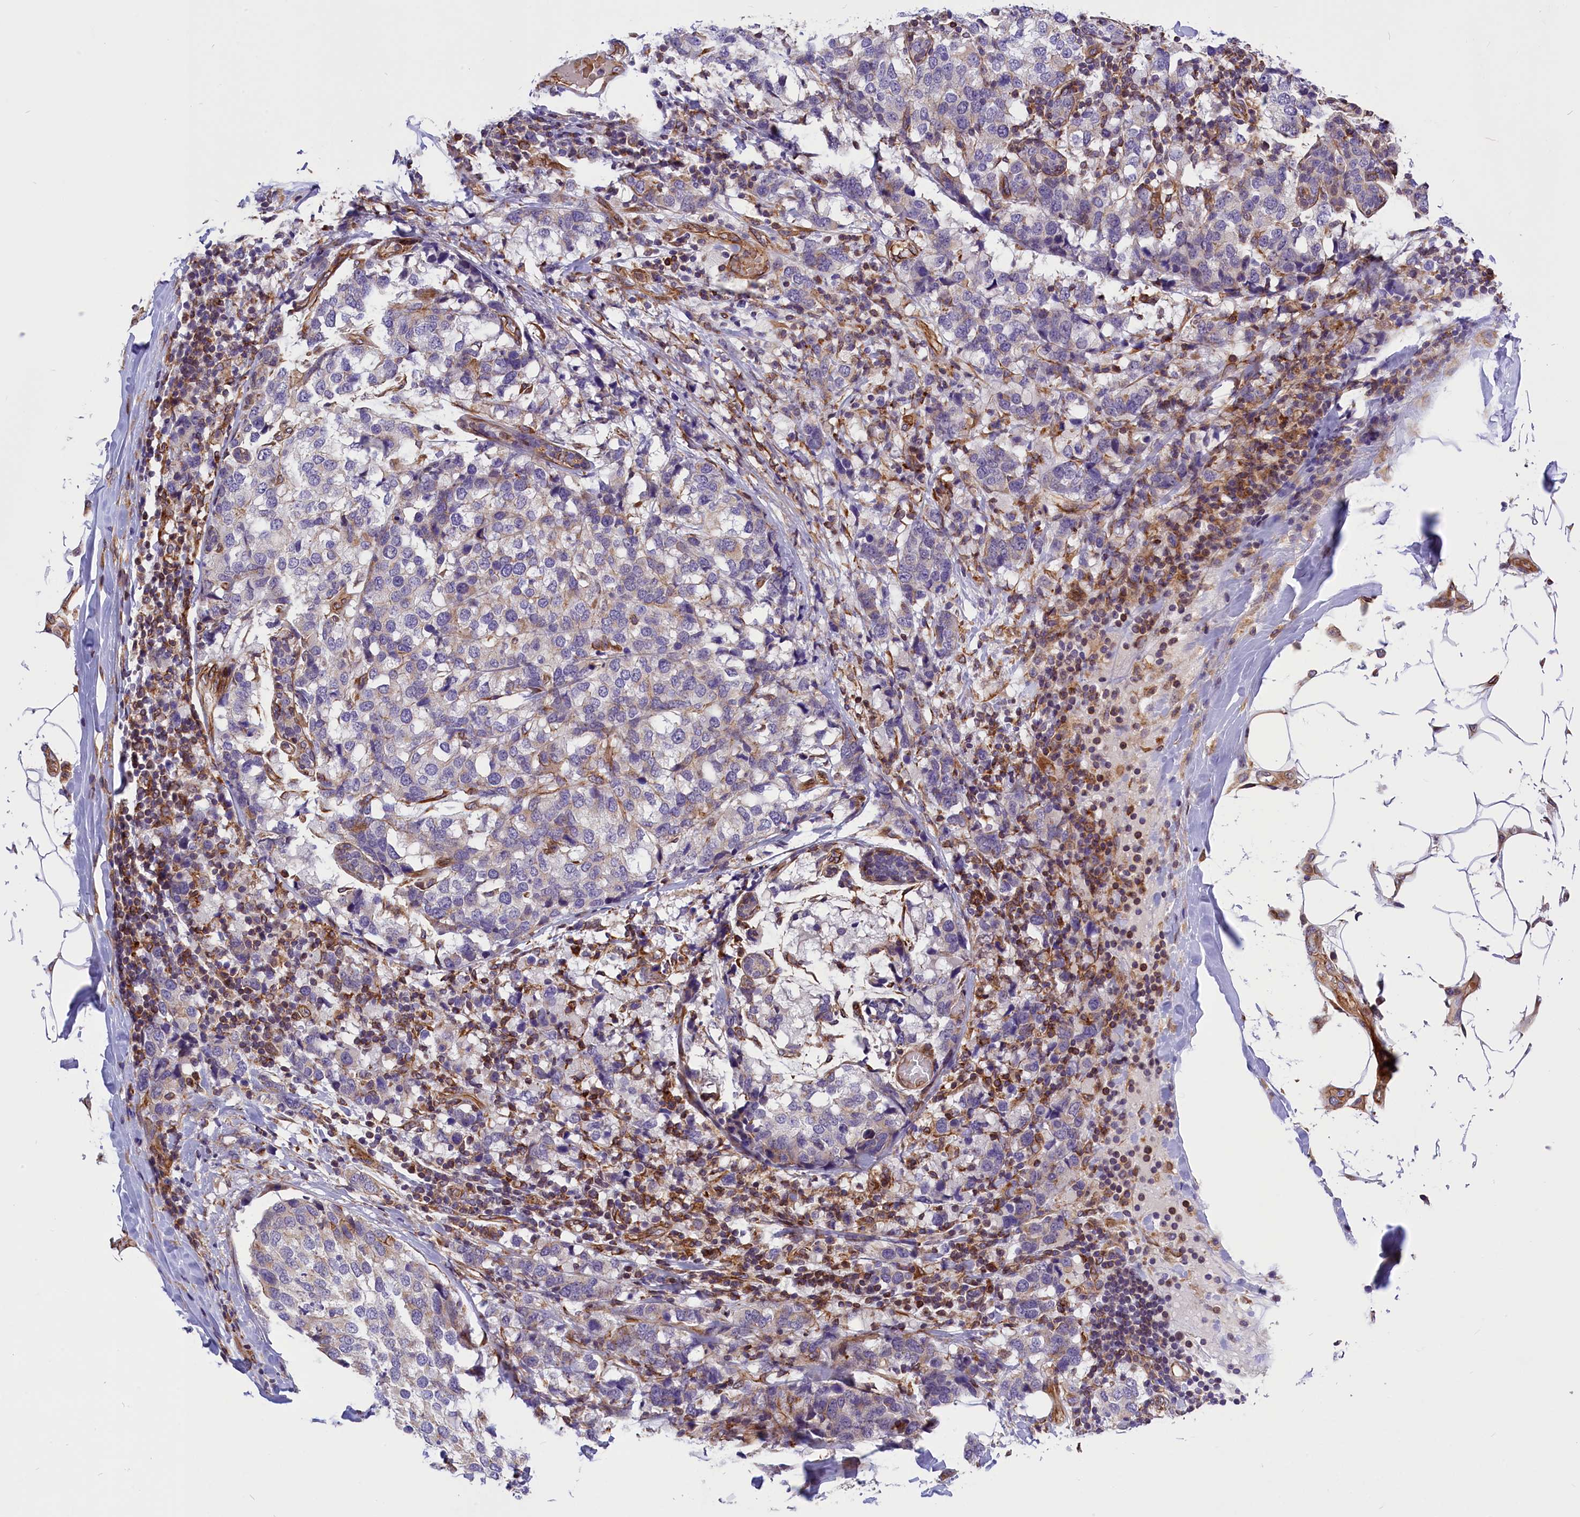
{"staining": {"intensity": "negative", "quantity": "none", "location": "none"}, "tissue": "breast cancer", "cell_type": "Tumor cells", "image_type": "cancer", "snomed": [{"axis": "morphology", "description": "Lobular carcinoma"}, {"axis": "topography", "description": "Breast"}], "caption": "Immunohistochemical staining of human breast lobular carcinoma displays no significant positivity in tumor cells.", "gene": "MED20", "patient": {"sex": "female", "age": 59}}